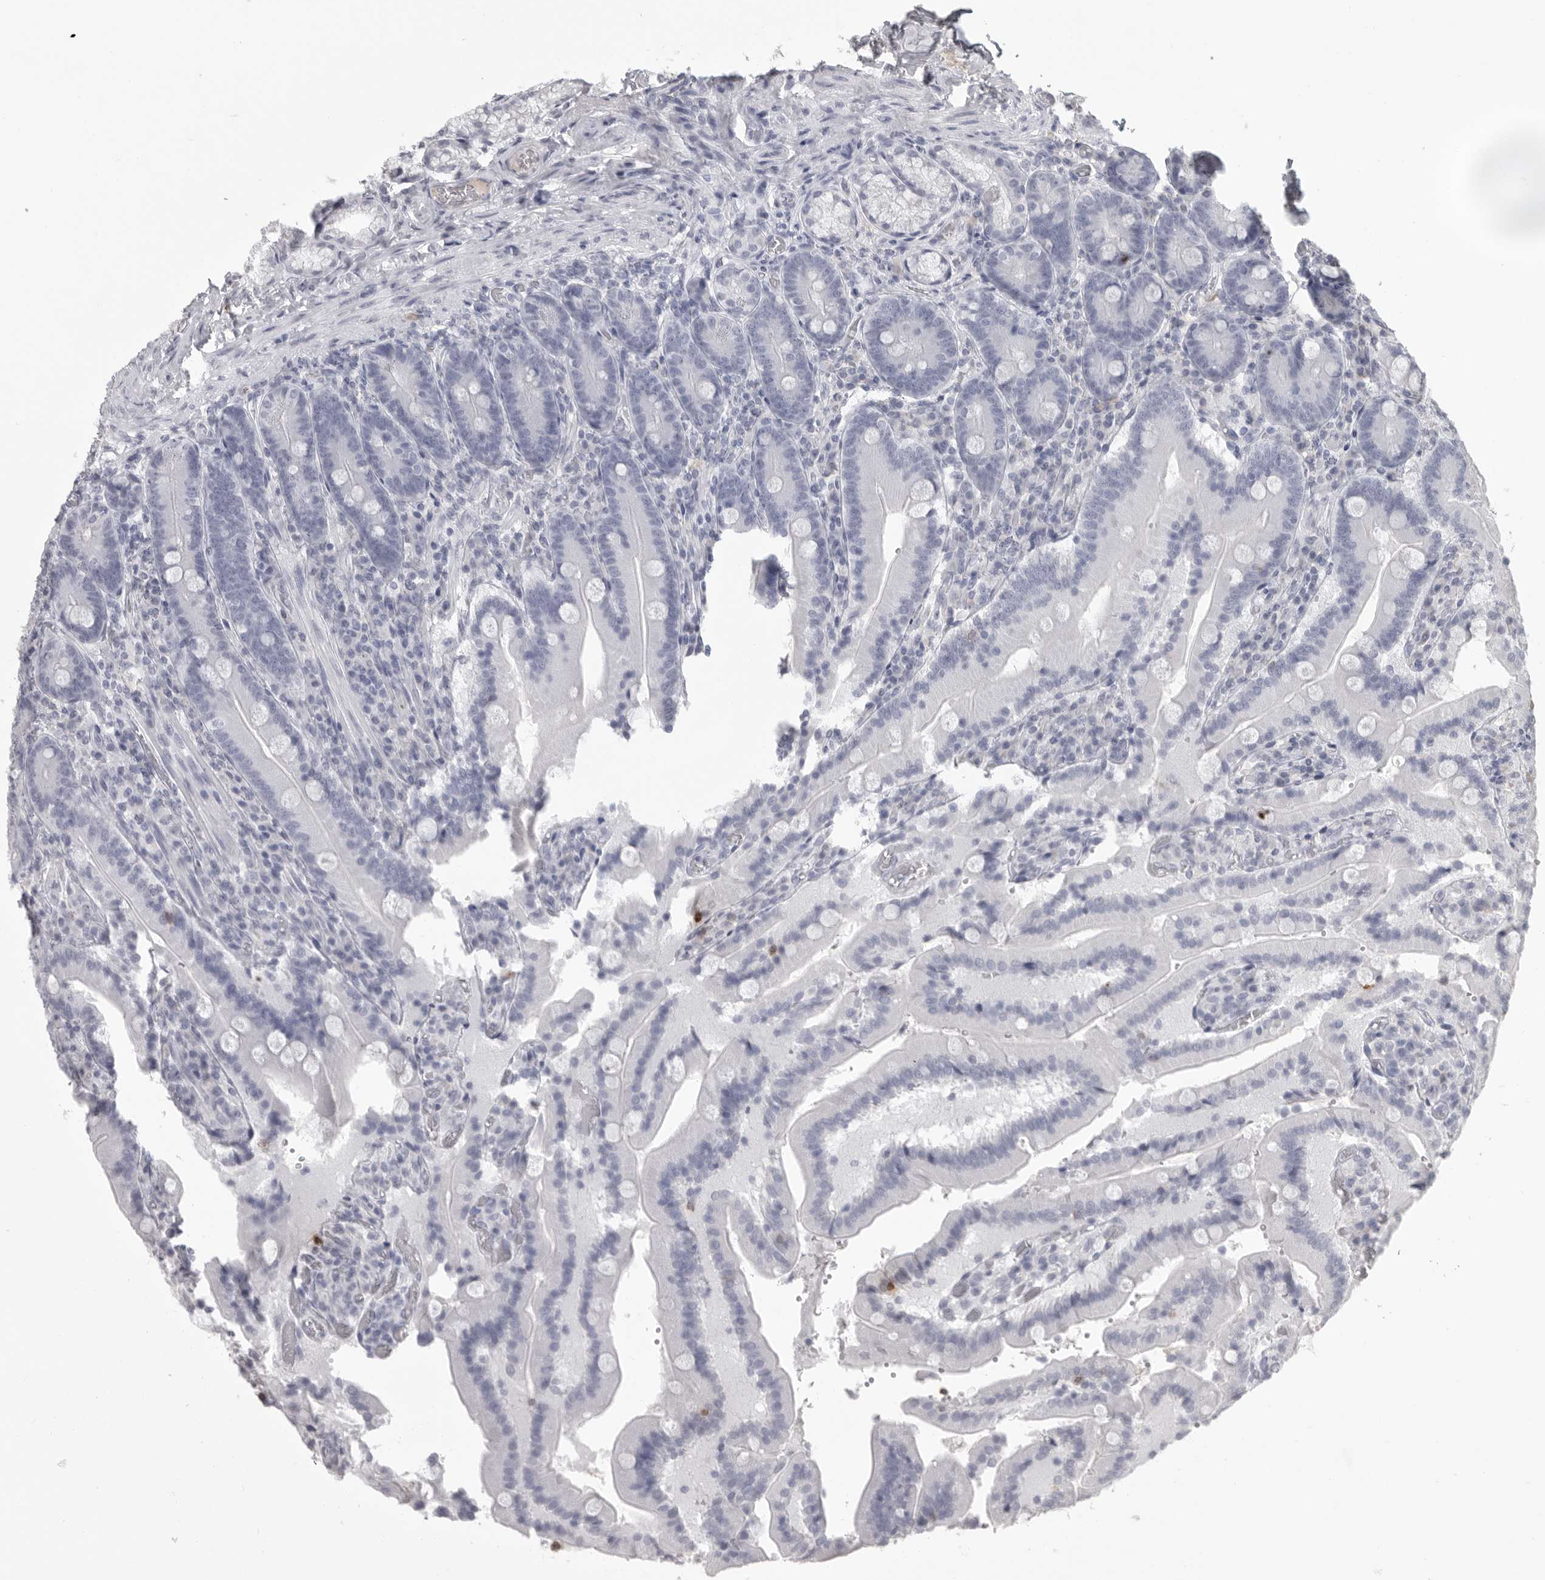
{"staining": {"intensity": "negative", "quantity": "none", "location": "none"}, "tissue": "duodenum", "cell_type": "Glandular cells", "image_type": "normal", "snomed": [{"axis": "morphology", "description": "Normal tissue, NOS"}, {"axis": "topography", "description": "Duodenum"}], "caption": "A histopathology image of duodenum stained for a protein displays no brown staining in glandular cells.", "gene": "GNLY", "patient": {"sex": "female", "age": 62}}